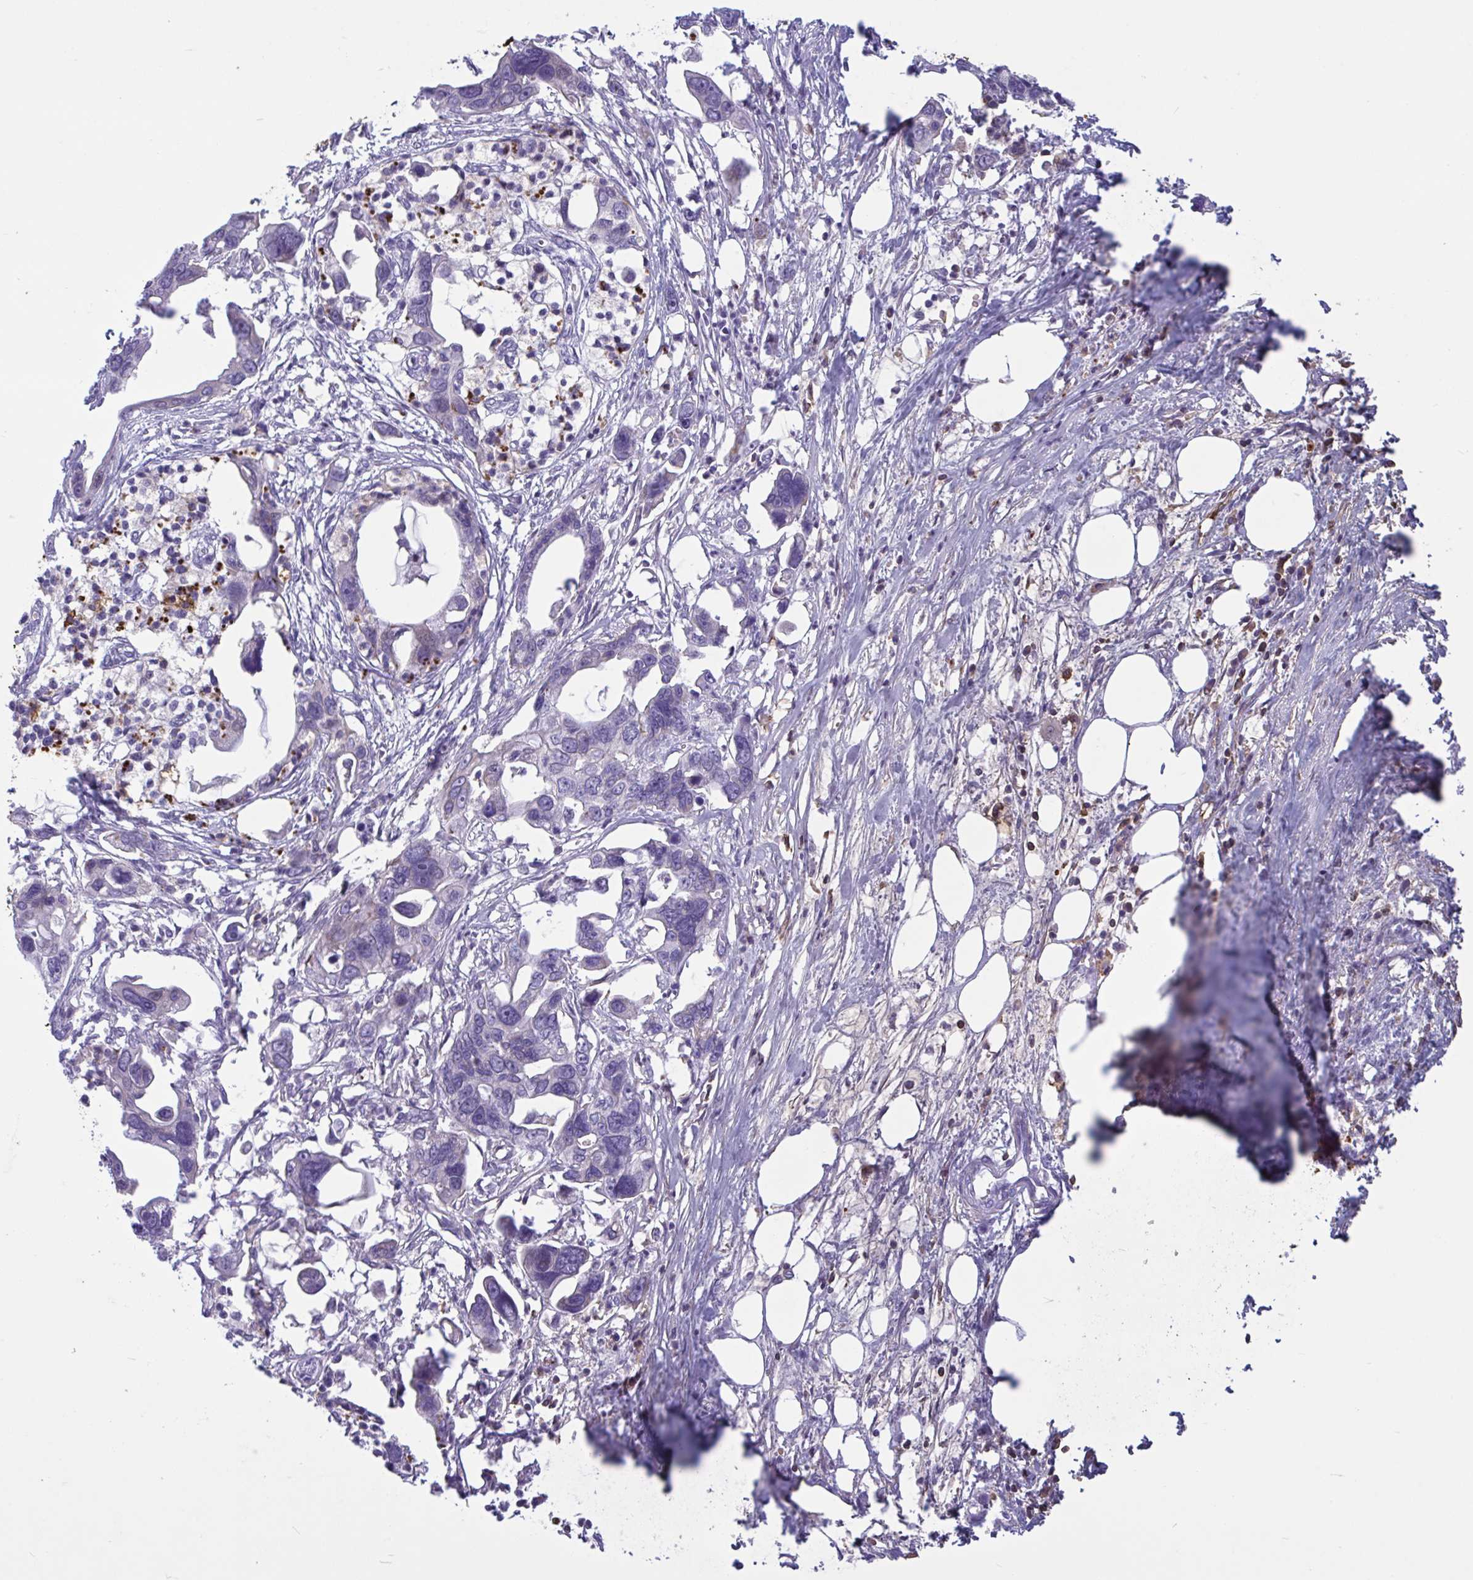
{"staining": {"intensity": "negative", "quantity": "none", "location": "none"}, "tissue": "pancreatic cancer", "cell_type": "Tumor cells", "image_type": "cancer", "snomed": [{"axis": "morphology", "description": "Adenocarcinoma, NOS"}, {"axis": "topography", "description": "Pancreas"}], "caption": "Immunohistochemical staining of human pancreatic adenocarcinoma reveals no significant expression in tumor cells. (Stains: DAB immunohistochemistry with hematoxylin counter stain, Microscopy: brightfield microscopy at high magnification).", "gene": "IL1R1", "patient": {"sex": "female", "age": 83}}